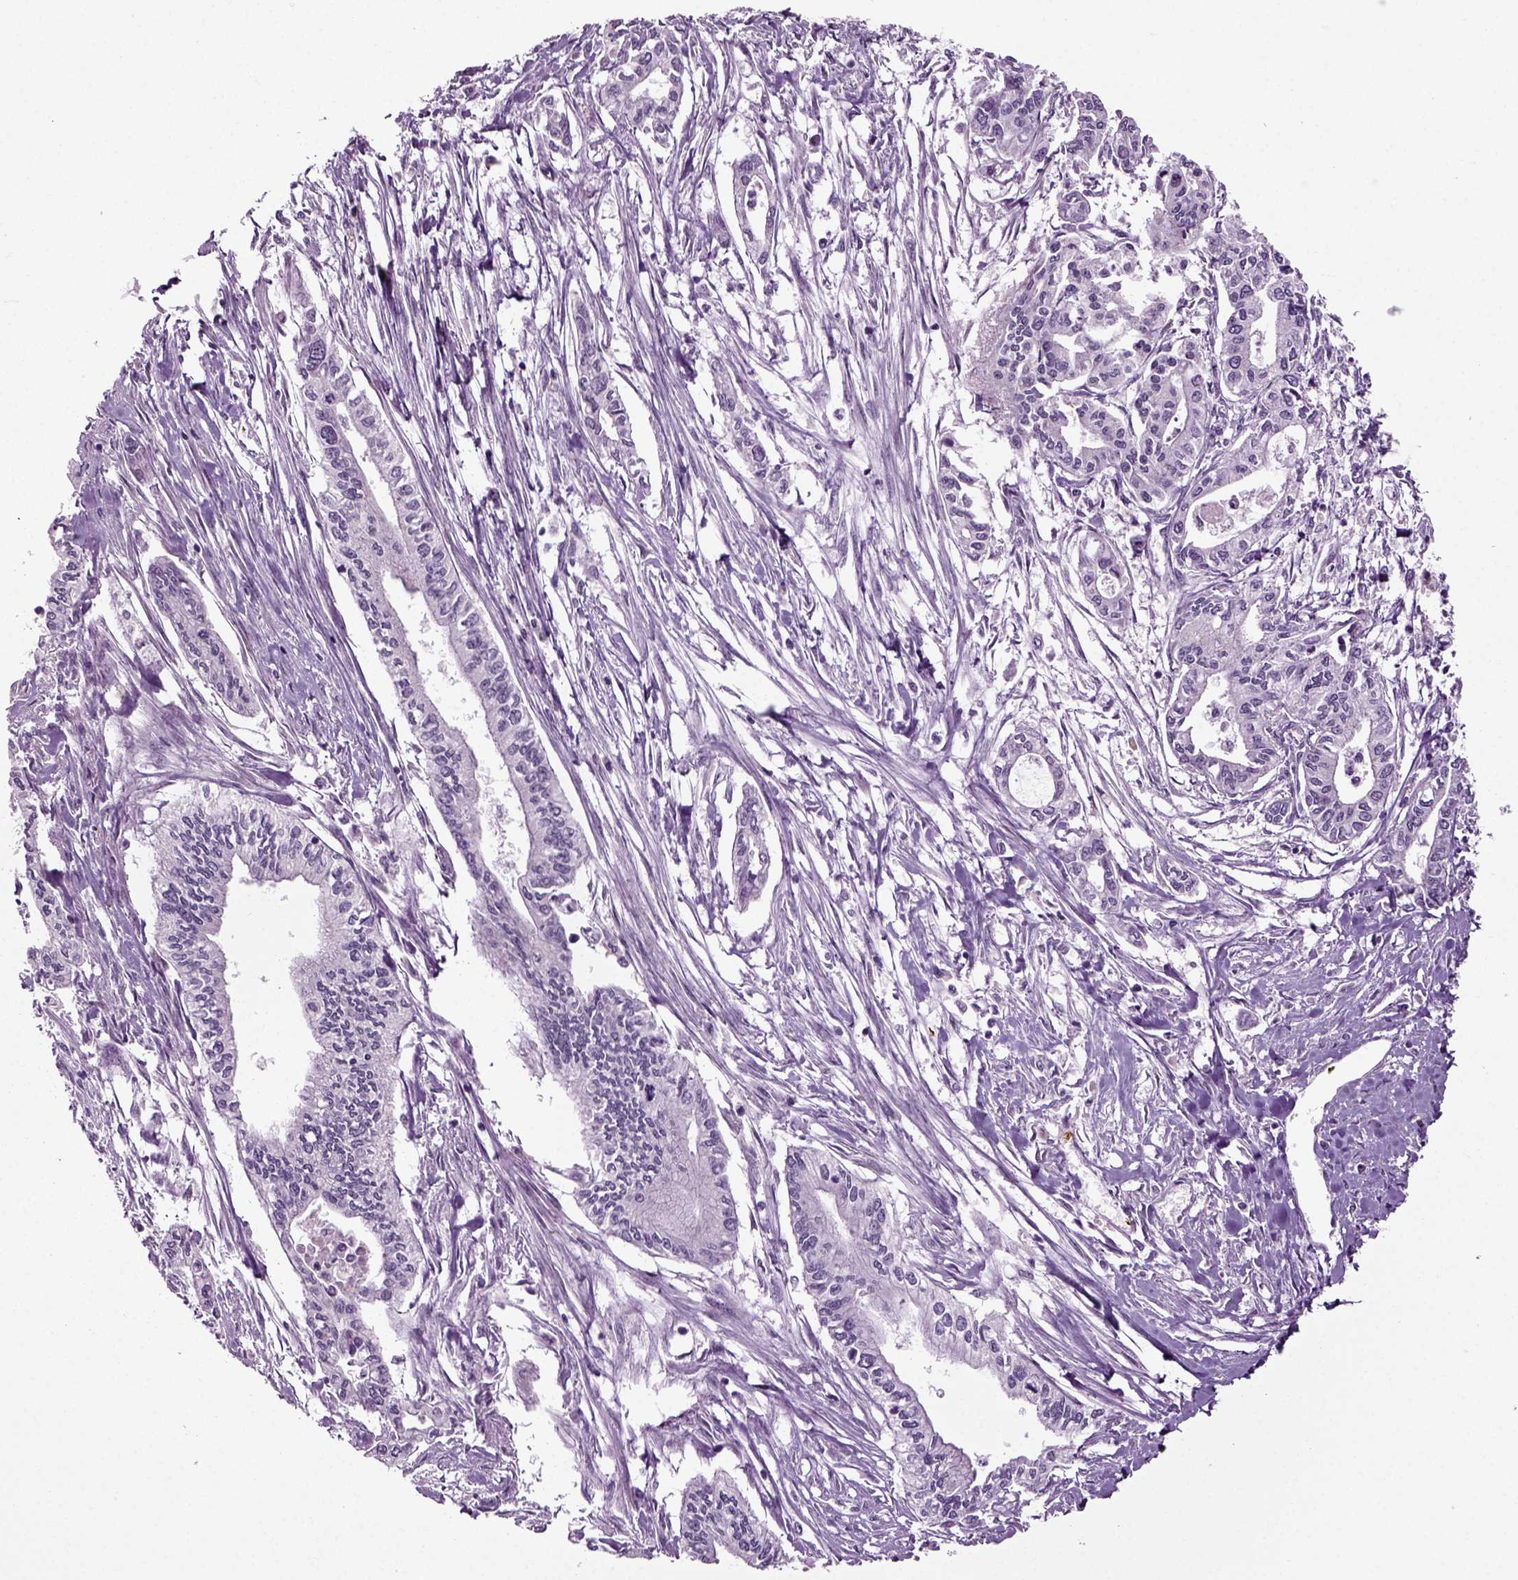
{"staining": {"intensity": "negative", "quantity": "none", "location": "none"}, "tissue": "pancreatic cancer", "cell_type": "Tumor cells", "image_type": "cancer", "snomed": [{"axis": "morphology", "description": "Adenocarcinoma, NOS"}, {"axis": "topography", "description": "Pancreas"}], "caption": "The immunohistochemistry image has no significant expression in tumor cells of pancreatic cancer tissue.", "gene": "SPATA17", "patient": {"sex": "male", "age": 60}}